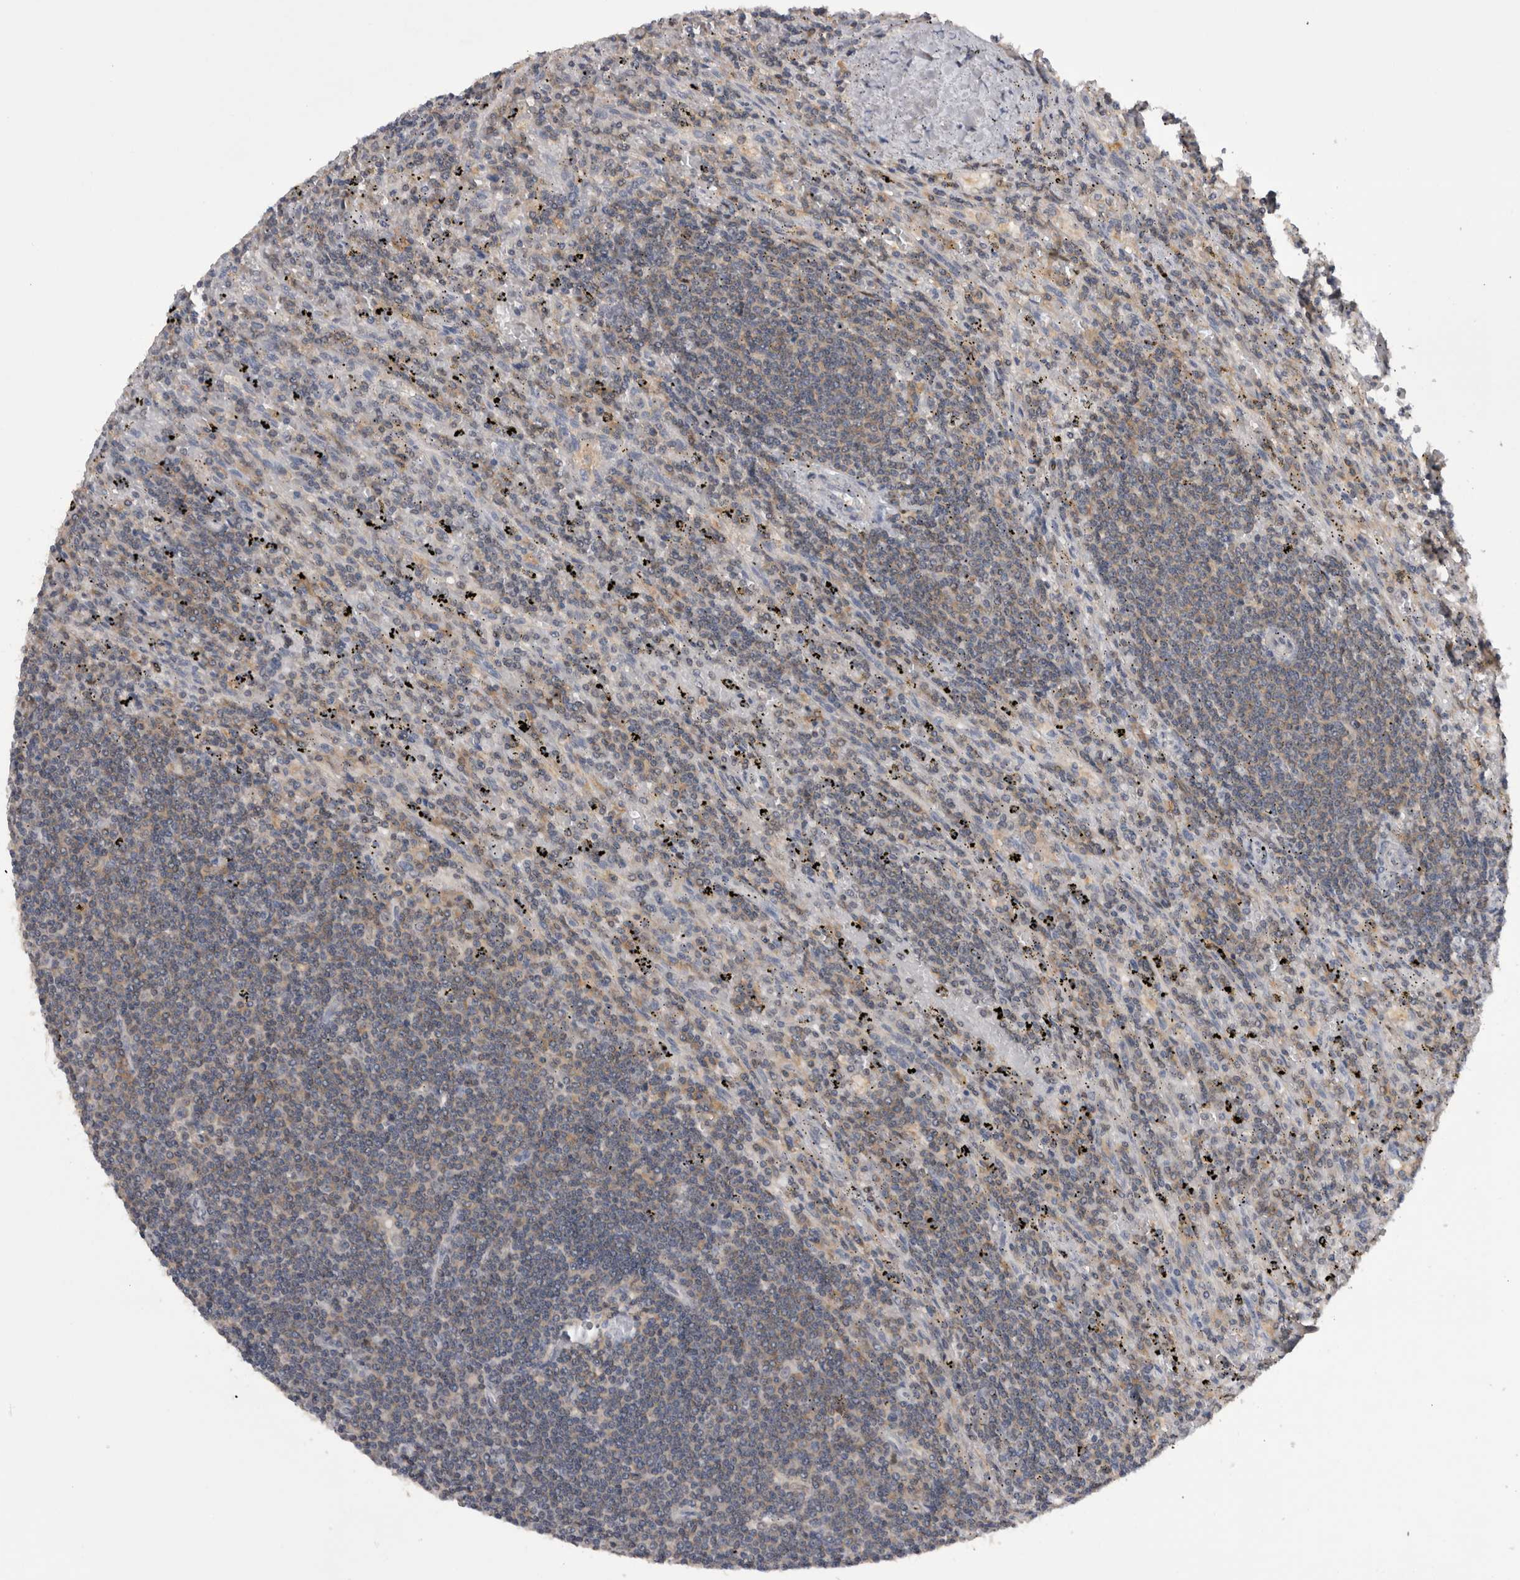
{"staining": {"intensity": "weak", "quantity": "<25%", "location": "cytoplasmic/membranous"}, "tissue": "lymphoma", "cell_type": "Tumor cells", "image_type": "cancer", "snomed": [{"axis": "morphology", "description": "Malignant lymphoma, non-Hodgkin's type, Low grade"}, {"axis": "topography", "description": "Spleen"}], "caption": "The histopathology image demonstrates no significant expression in tumor cells of low-grade malignant lymphoma, non-Hodgkin's type.", "gene": "NFATC2", "patient": {"sex": "male", "age": 76}}